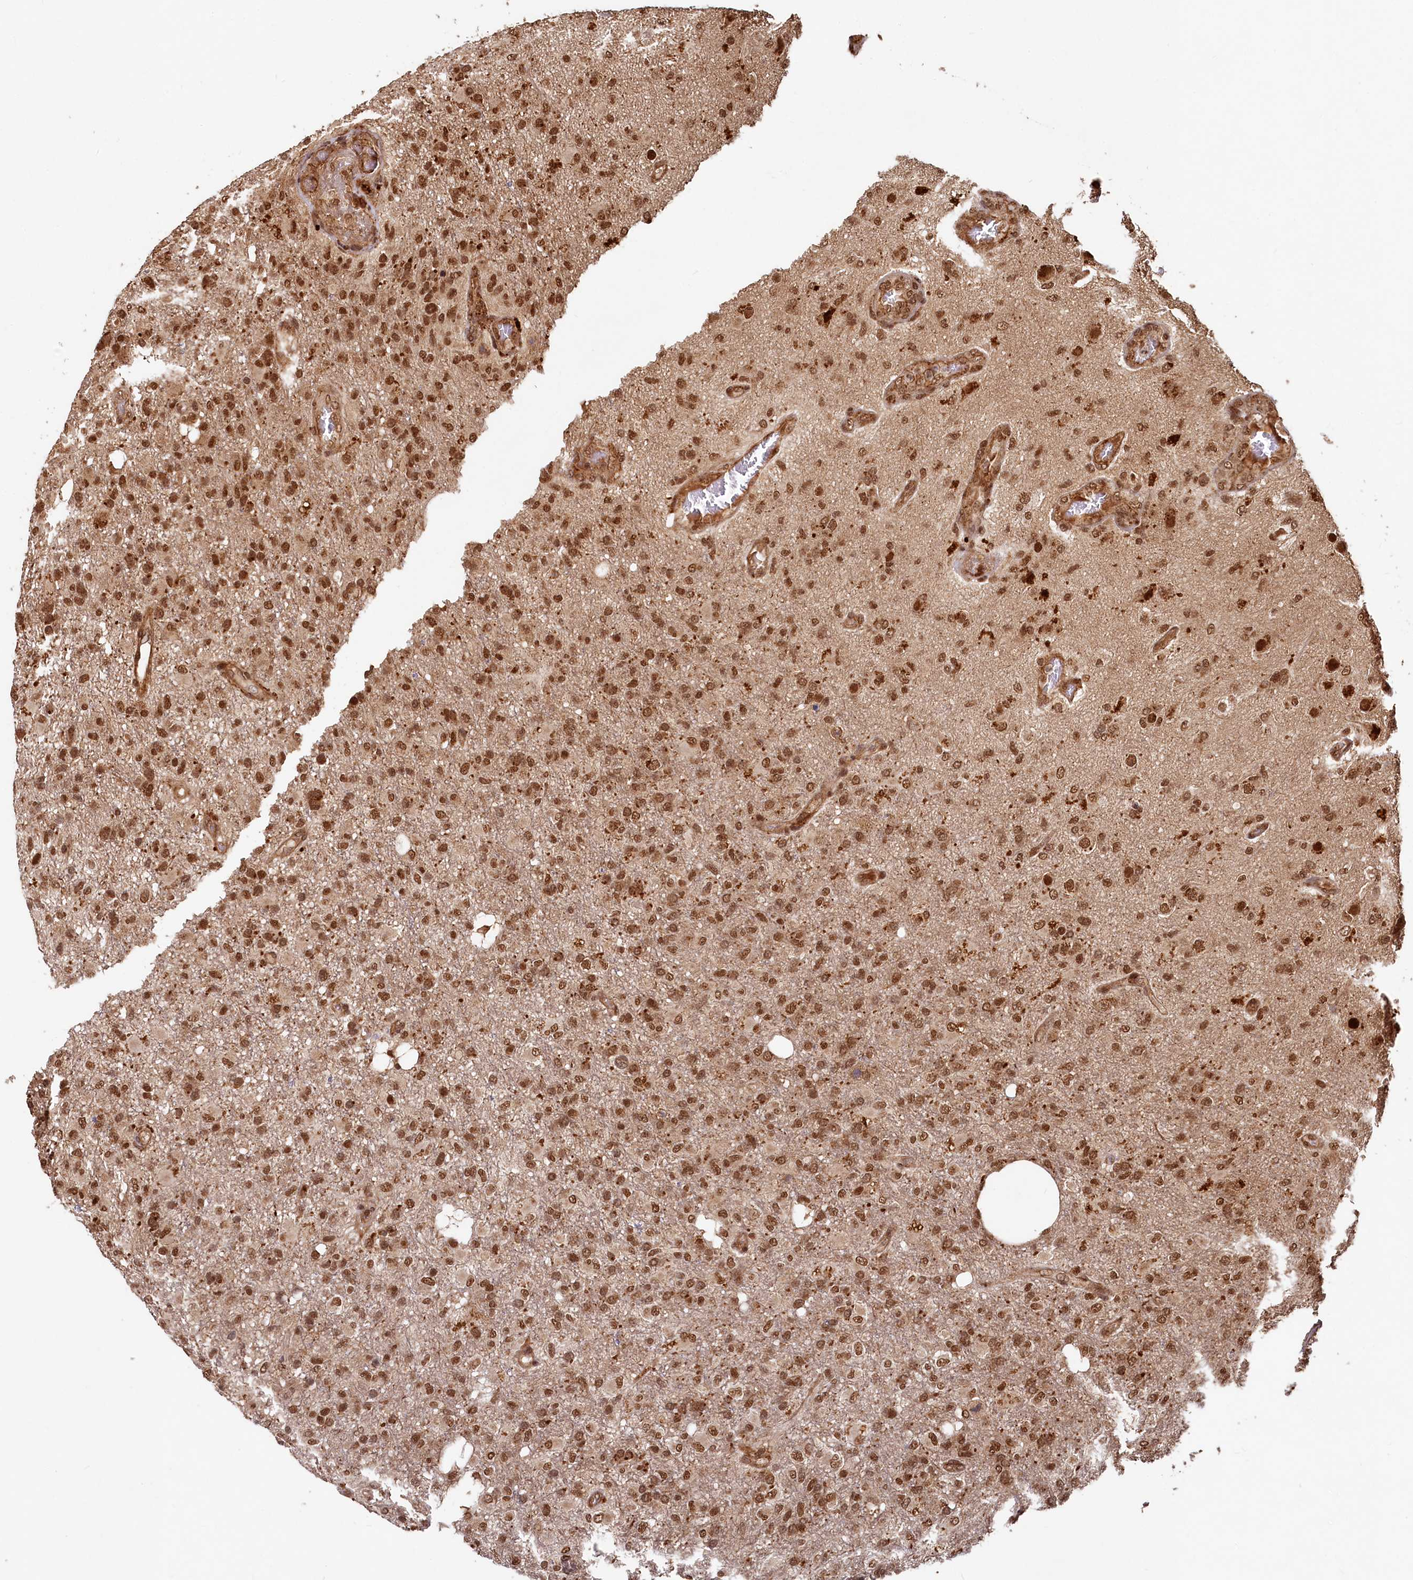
{"staining": {"intensity": "strong", "quantity": ">75%", "location": "nuclear"}, "tissue": "glioma", "cell_type": "Tumor cells", "image_type": "cancer", "snomed": [{"axis": "morphology", "description": "Glioma, malignant, High grade"}, {"axis": "topography", "description": "Brain"}], "caption": "Glioma stained with DAB immunohistochemistry exhibits high levels of strong nuclear staining in approximately >75% of tumor cells.", "gene": "TRIM23", "patient": {"sex": "female", "age": 74}}